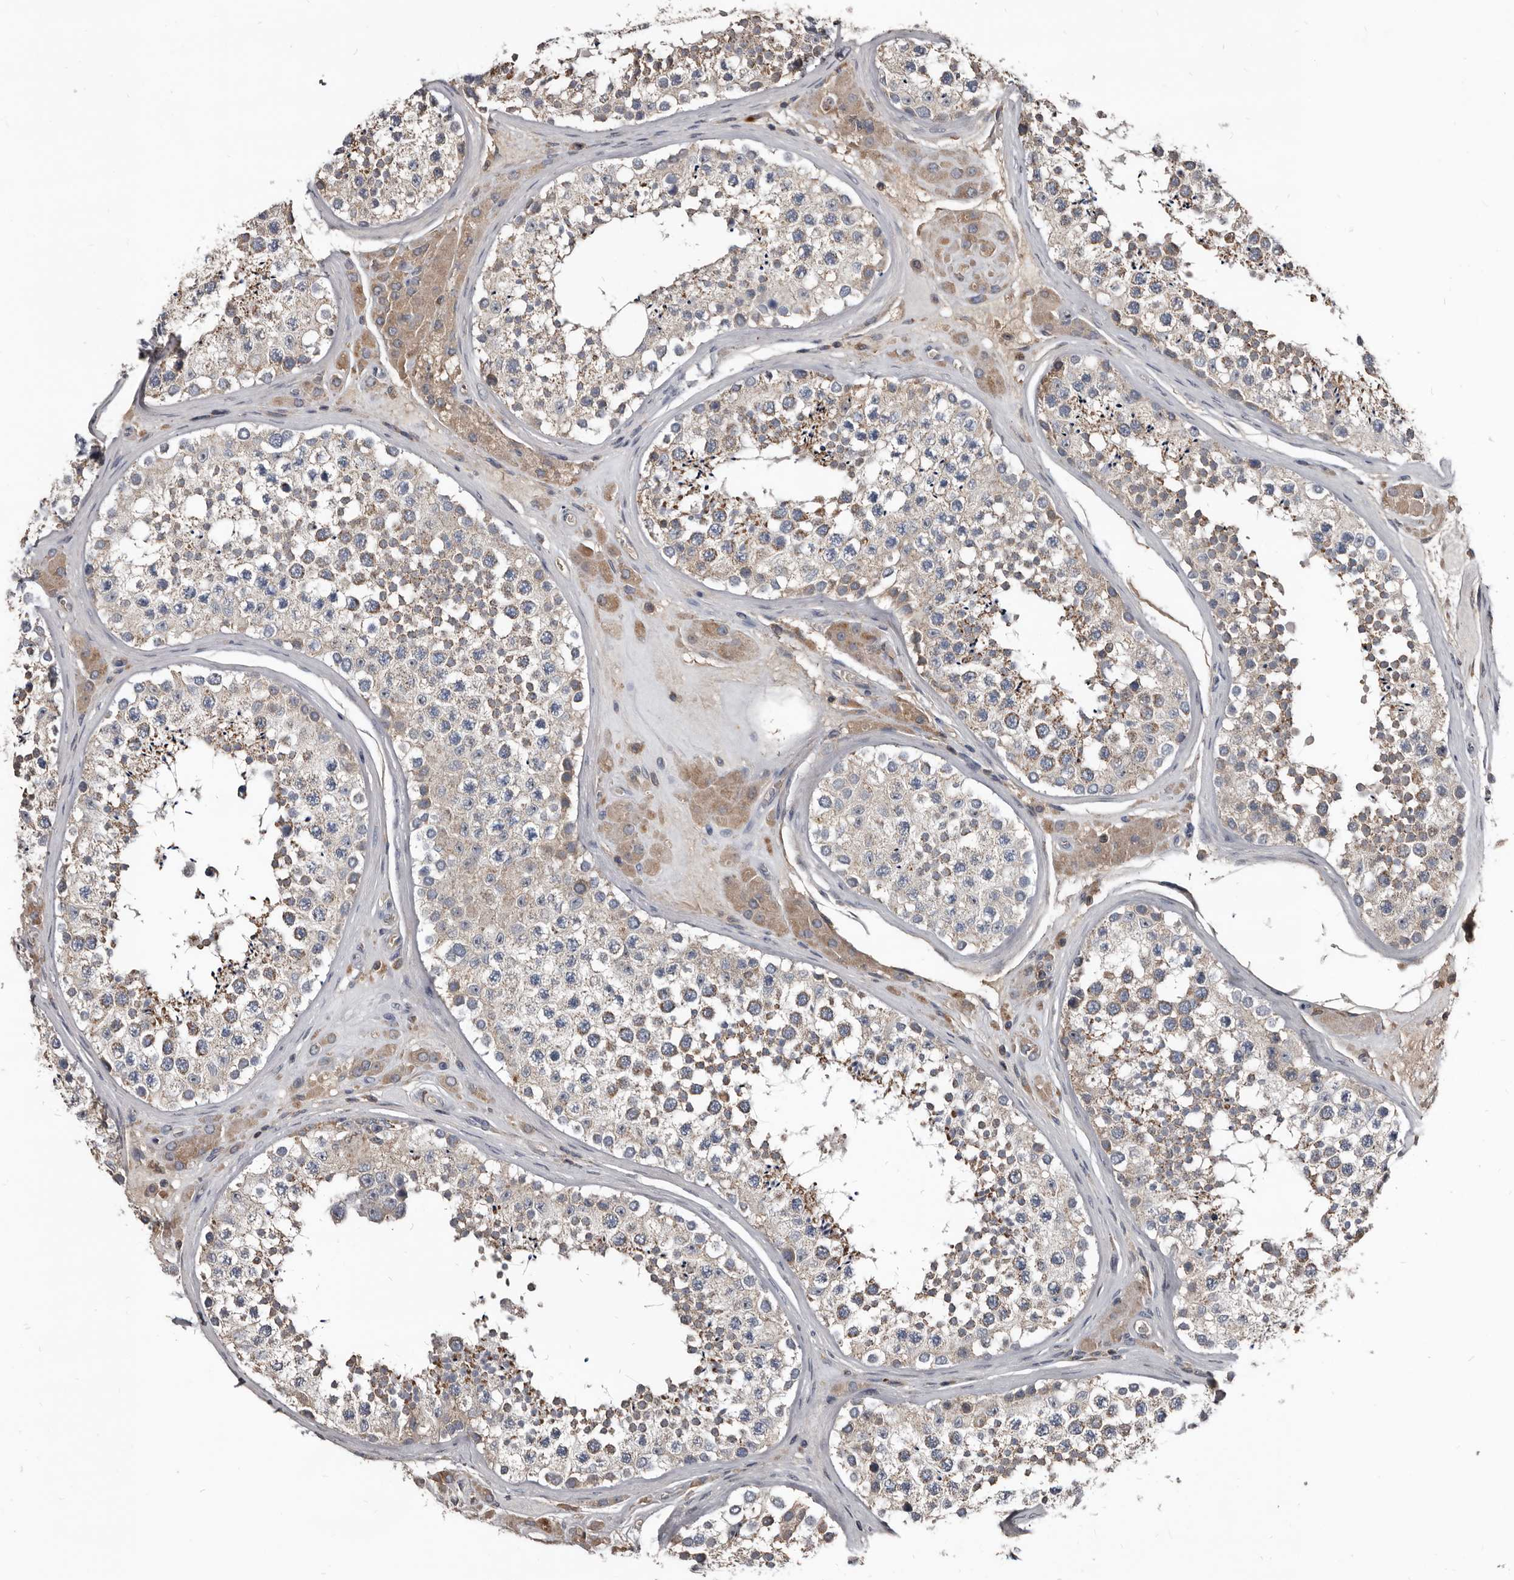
{"staining": {"intensity": "moderate", "quantity": ">75%", "location": "cytoplasmic/membranous"}, "tissue": "testis", "cell_type": "Cells in seminiferous ducts", "image_type": "normal", "snomed": [{"axis": "morphology", "description": "Normal tissue, NOS"}, {"axis": "topography", "description": "Testis"}], "caption": "IHC image of unremarkable testis: testis stained using IHC shows medium levels of moderate protein expression localized specifically in the cytoplasmic/membranous of cells in seminiferous ducts, appearing as a cytoplasmic/membranous brown color.", "gene": "GREB1", "patient": {"sex": "male", "age": 46}}